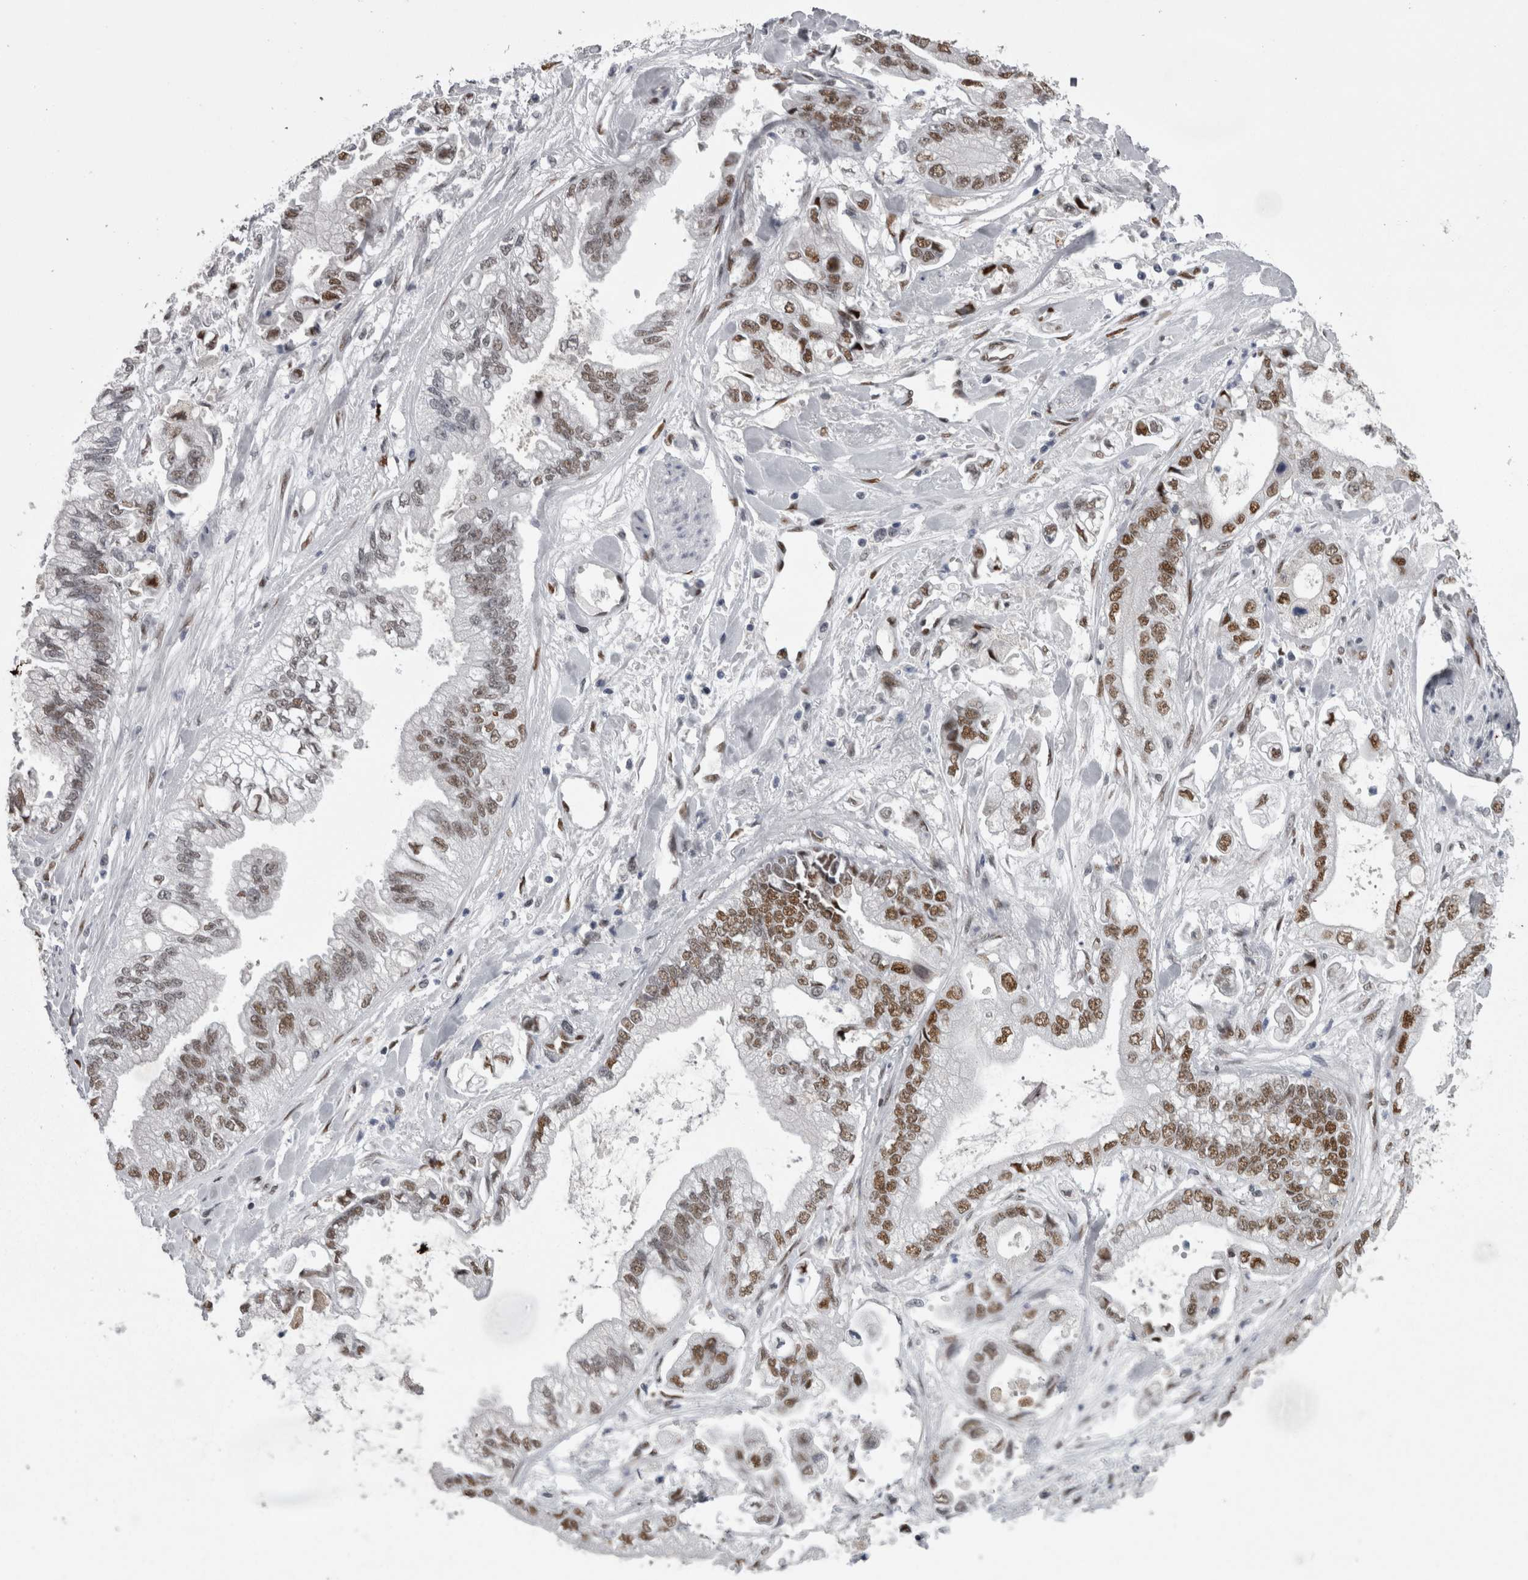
{"staining": {"intensity": "moderate", "quantity": ">75%", "location": "nuclear"}, "tissue": "stomach cancer", "cell_type": "Tumor cells", "image_type": "cancer", "snomed": [{"axis": "morphology", "description": "Normal tissue, NOS"}, {"axis": "morphology", "description": "Adenocarcinoma, NOS"}, {"axis": "topography", "description": "Stomach"}], "caption": "An immunohistochemistry micrograph of neoplastic tissue is shown. Protein staining in brown shows moderate nuclear positivity in adenocarcinoma (stomach) within tumor cells.", "gene": "C1orf54", "patient": {"sex": "male", "age": 62}}